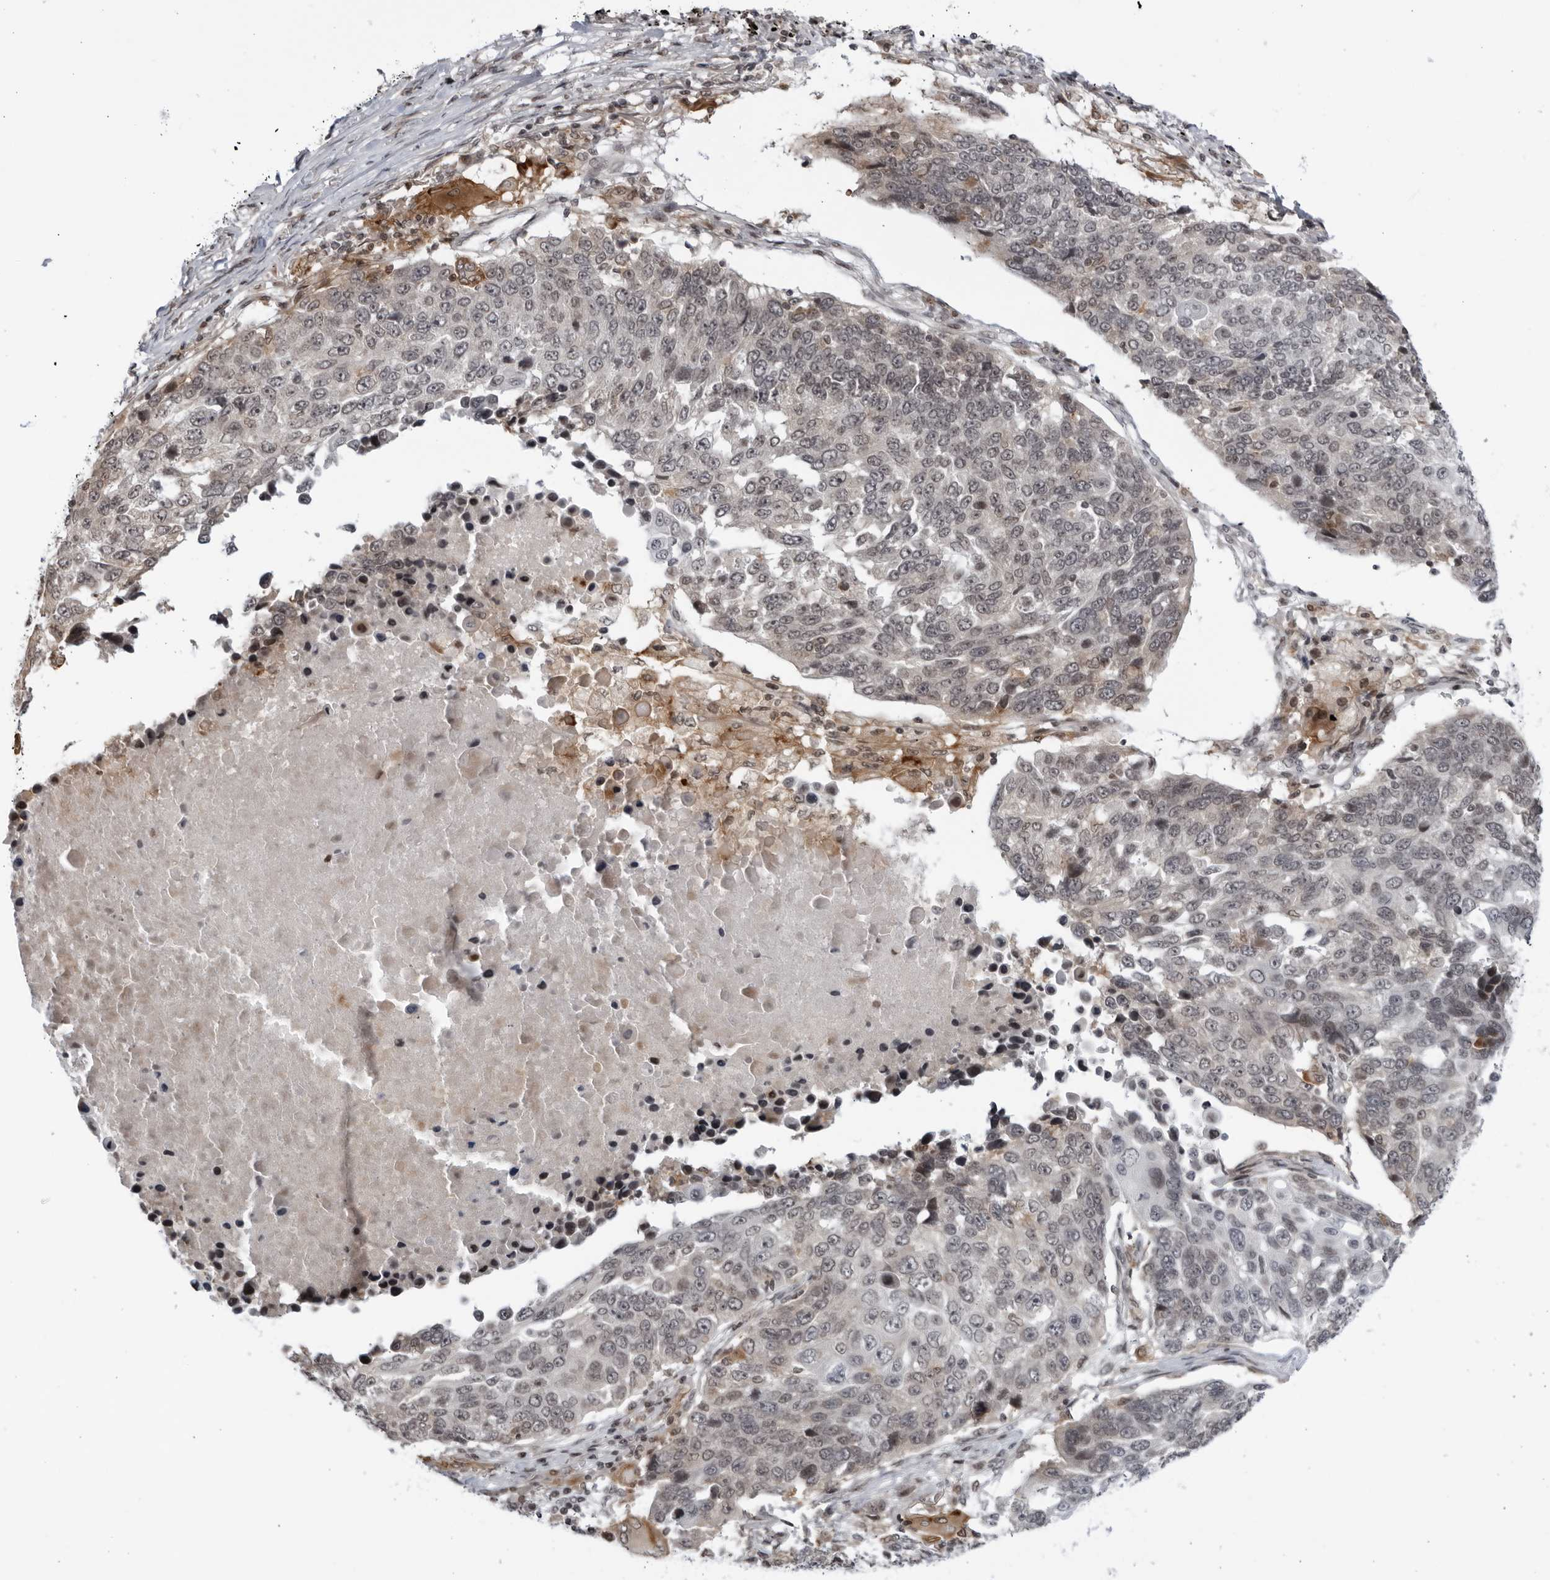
{"staining": {"intensity": "negative", "quantity": "none", "location": "none"}, "tissue": "lung cancer", "cell_type": "Tumor cells", "image_type": "cancer", "snomed": [{"axis": "morphology", "description": "Squamous cell carcinoma, NOS"}, {"axis": "topography", "description": "Lung"}], "caption": "Immunohistochemical staining of human squamous cell carcinoma (lung) demonstrates no significant staining in tumor cells.", "gene": "DTL", "patient": {"sex": "male", "age": 66}}